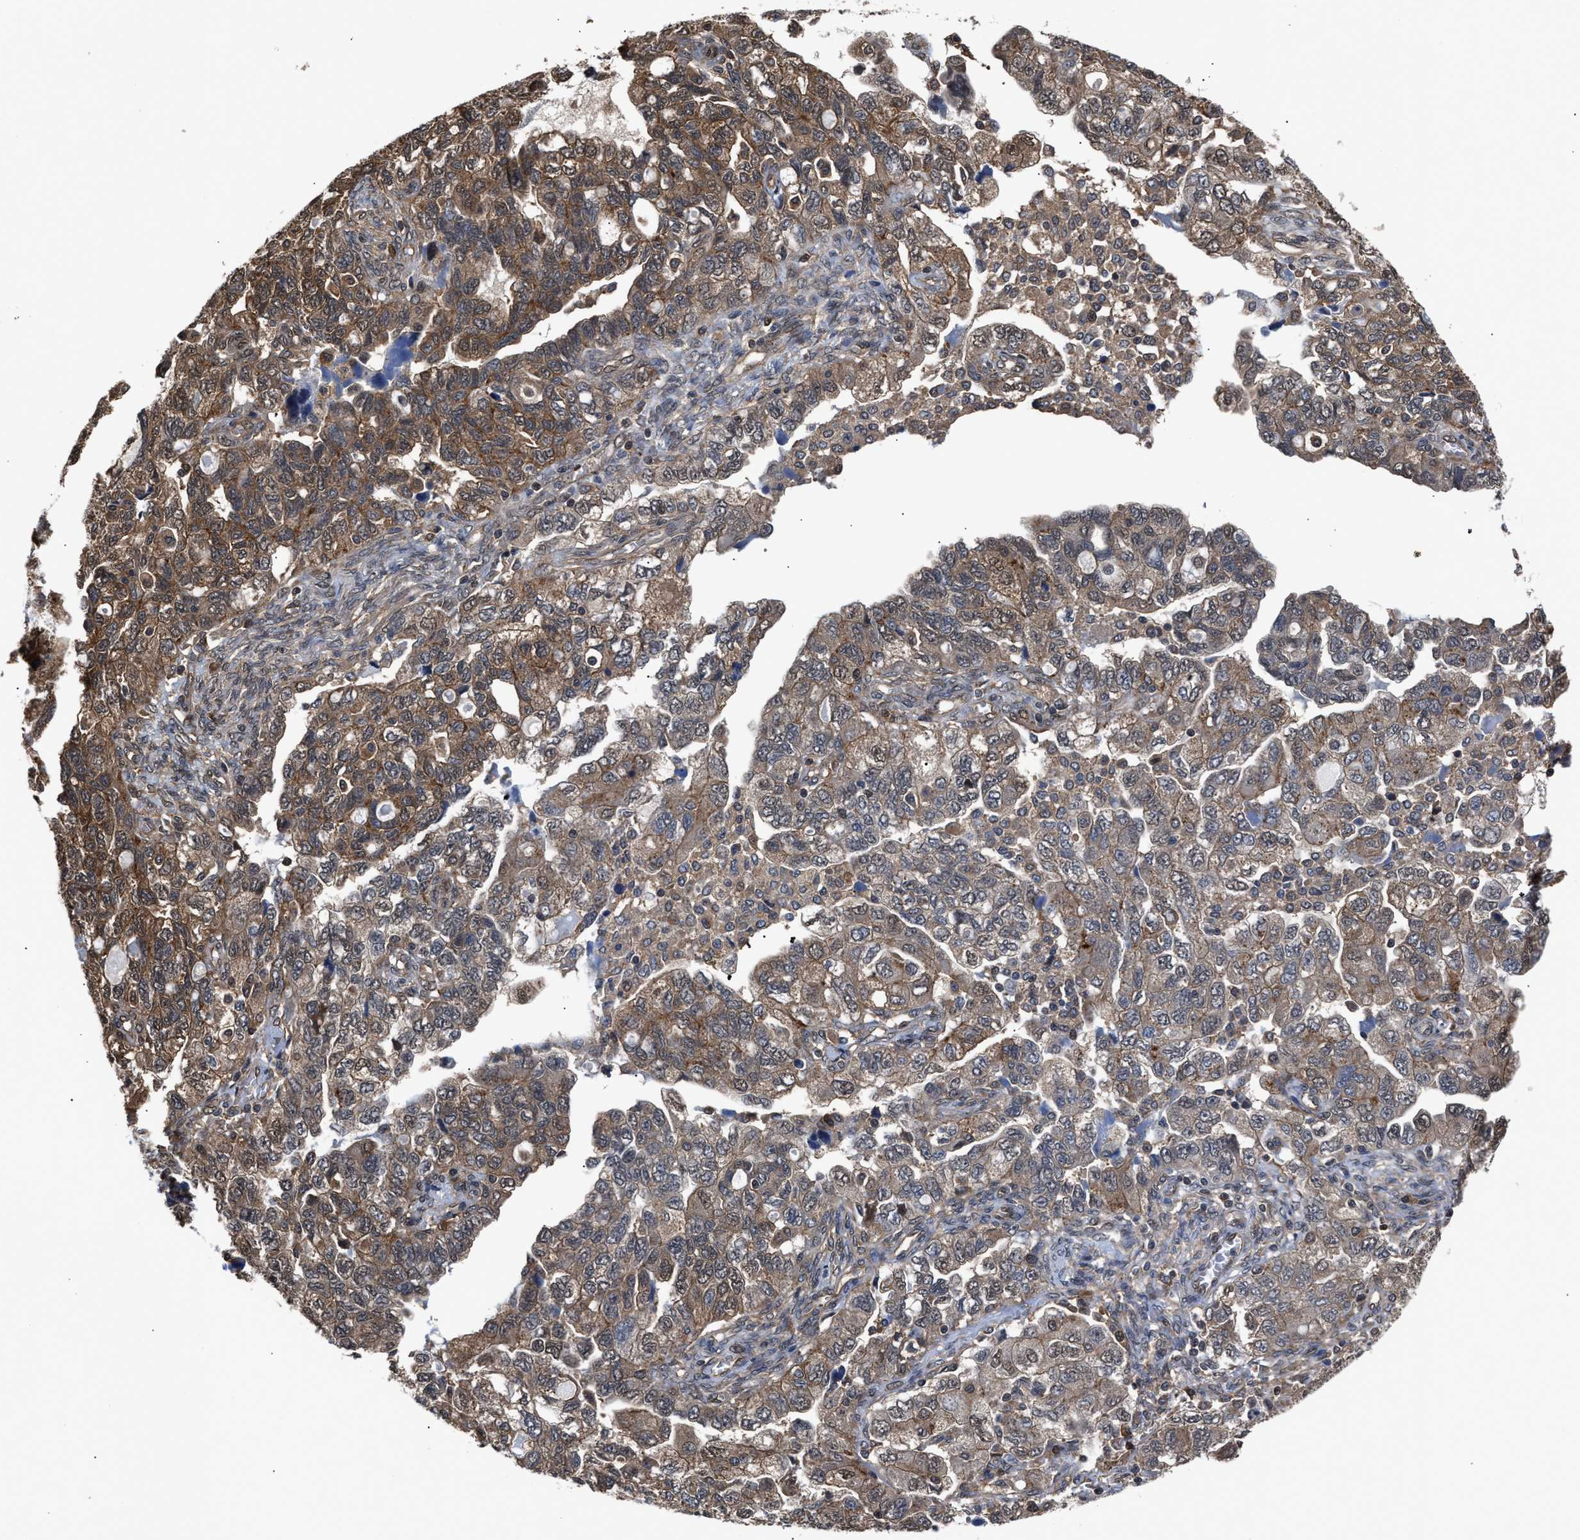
{"staining": {"intensity": "moderate", "quantity": ">75%", "location": "cytoplasmic/membranous,nuclear"}, "tissue": "ovarian cancer", "cell_type": "Tumor cells", "image_type": "cancer", "snomed": [{"axis": "morphology", "description": "Carcinoma, NOS"}, {"axis": "morphology", "description": "Cystadenocarcinoma, serous, NOS"}, {"axis": "topography", "description": "Ovary"}], "caption": "Immunohistochemical staining of ovarian cancer (carcinoma) reveals moderate cytoplasmic/membranous and nuclear protein staining in about >75% of tumor cells.", "gene": "SCAI", "patient": {"sex": "female", "age": 69}}